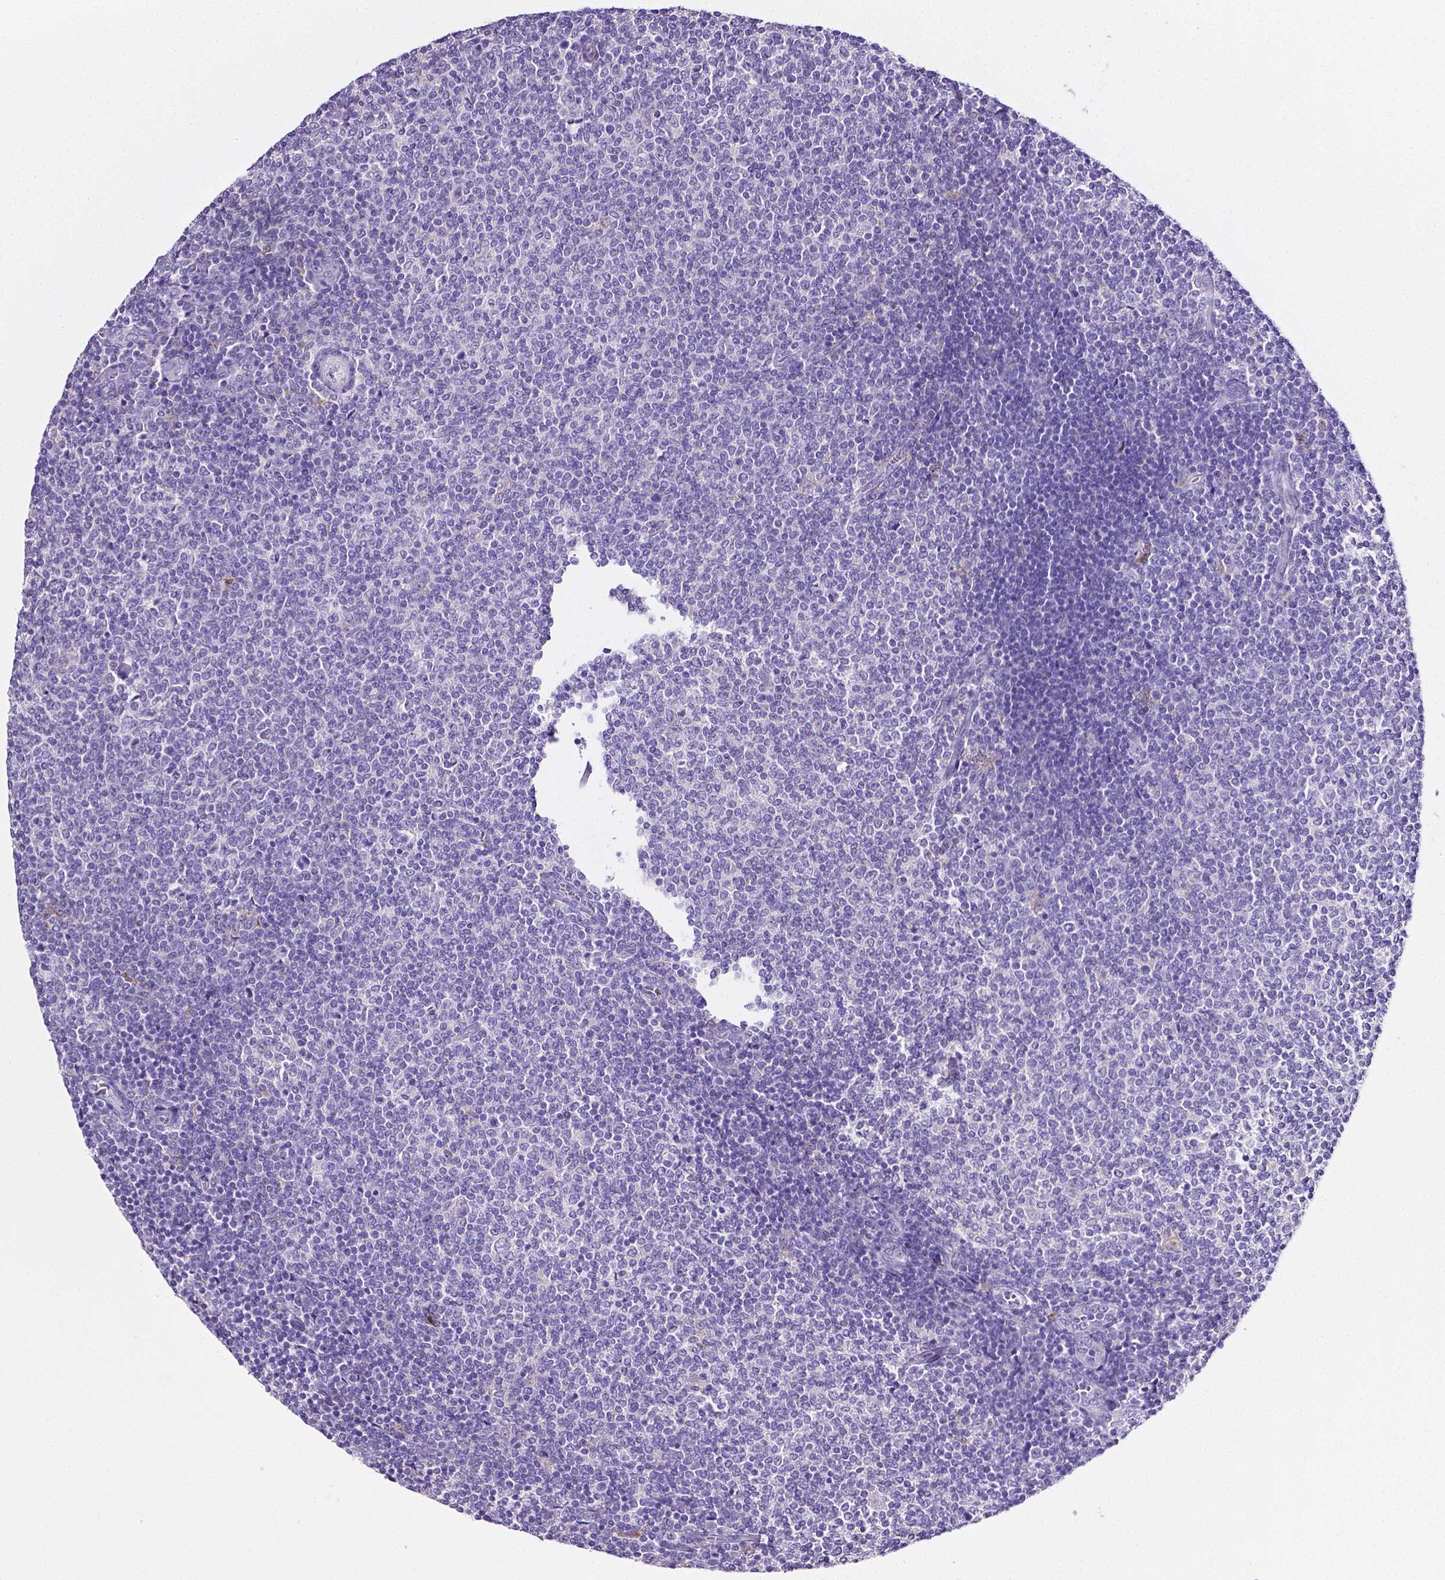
{"staining": {"intensity": "negative", "quantity": "none", "location": "none"}, "tissue": "lymphoma", "cell_type": "Tumor cells", "image_type": "cancer", "snomed": [{"axis": "morphology", "description": "Malignant lymphoma, non-Hodgkin's type, Low grade"}, {"axis": "topography", "description": "Lymph node"}], "caption": "Tumor cells show no significant protein positivity in lymphoma.", "gene": "MMP9", "patient": {"sex": "male", "age": 52}}